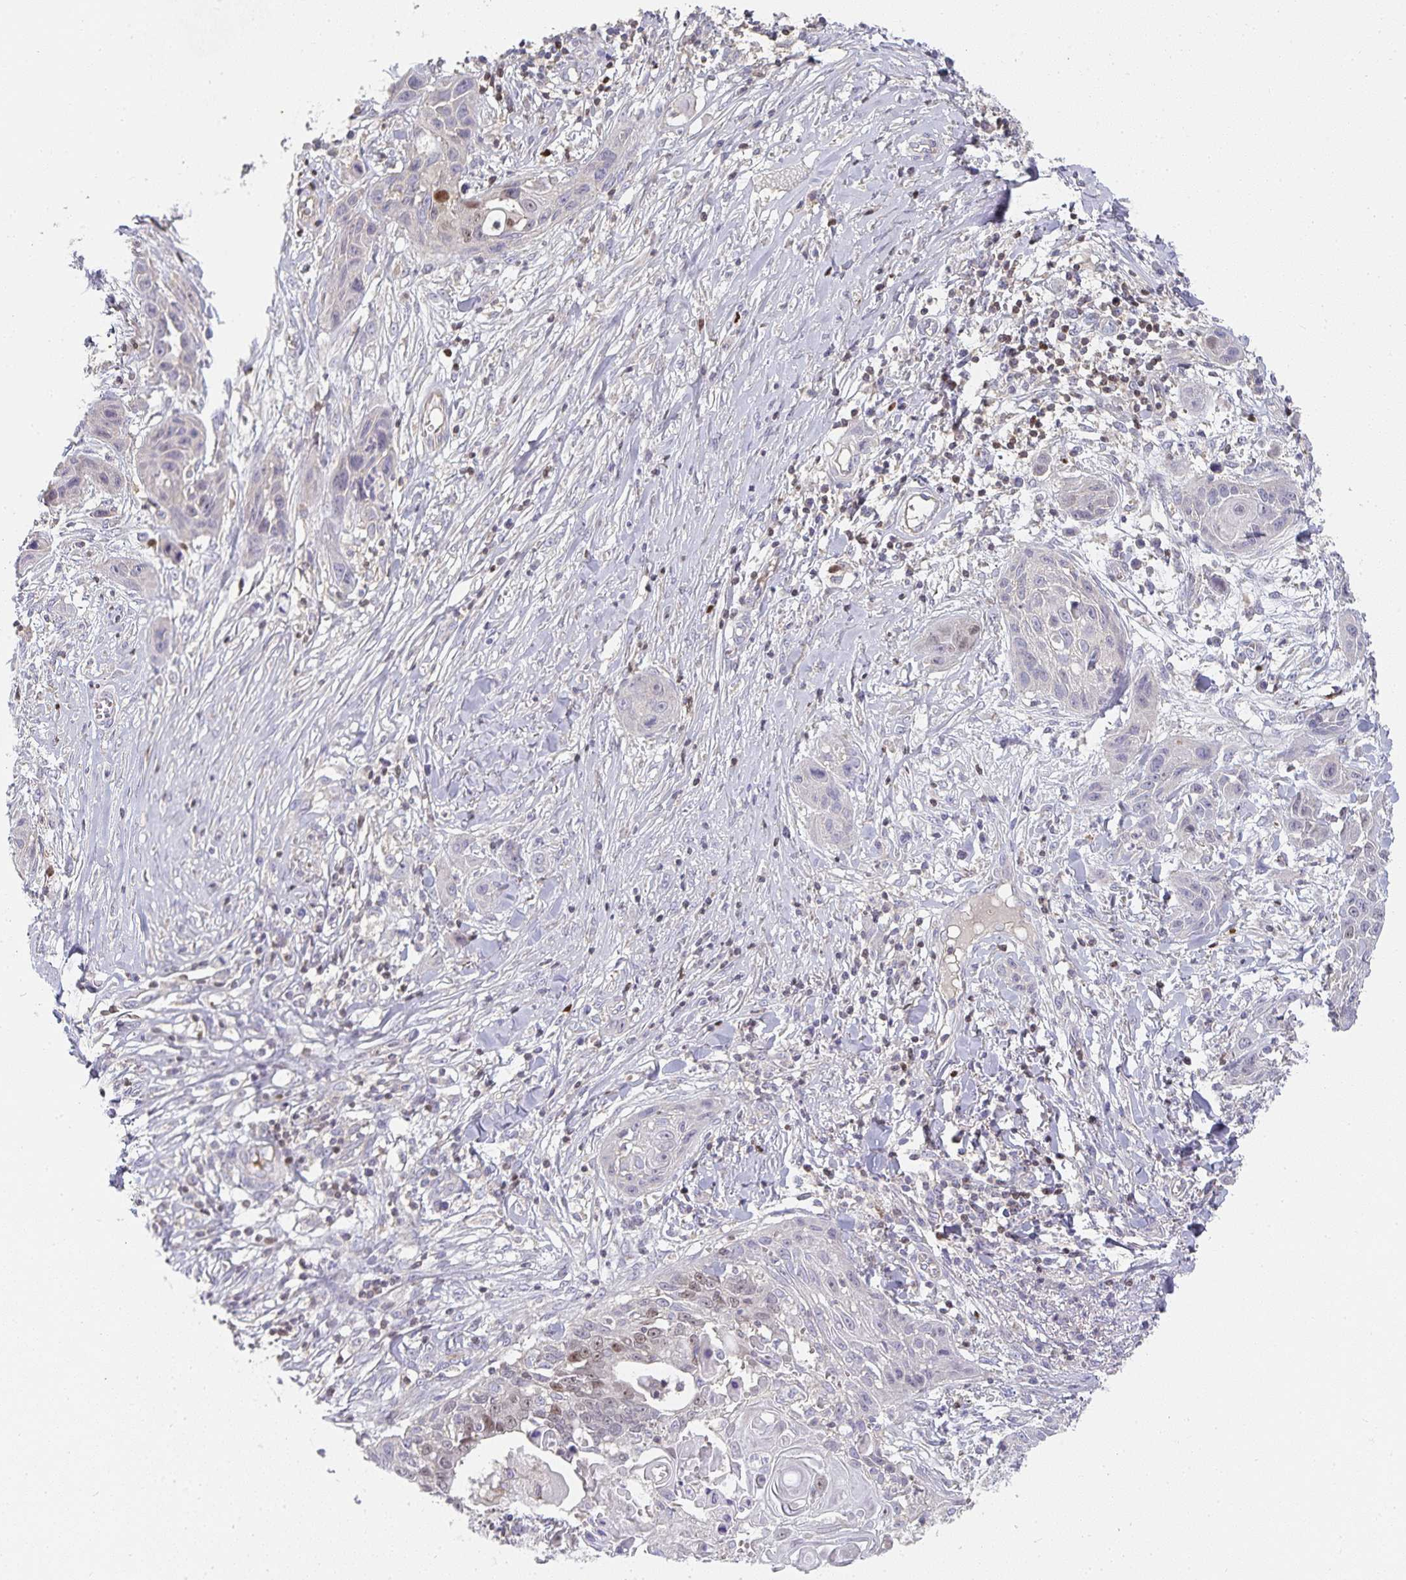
{"staining": {"intensity": "negative", "quantity": "none", "location": "none"}, "tissue": "skin cancer", "cell_type": "Tumor cells", "image_type": "cancer", "snomed": [{"axis": "morphology", "description": "Squamous cell carcinoma, NOS"}, {"axis": "topography", "description": "Skin"}, {"axis": "topography", "description": "Vulva"}], "caption": "Immunohistochemistry (IHC) image of neoplastic tissue: human skin cancer (squamous cell carcinoma) stained with DAB reveals no significant protein positivity in tumor cells.", "gene": "GATA3", "patient": {"sex": "female", "age": 83}}